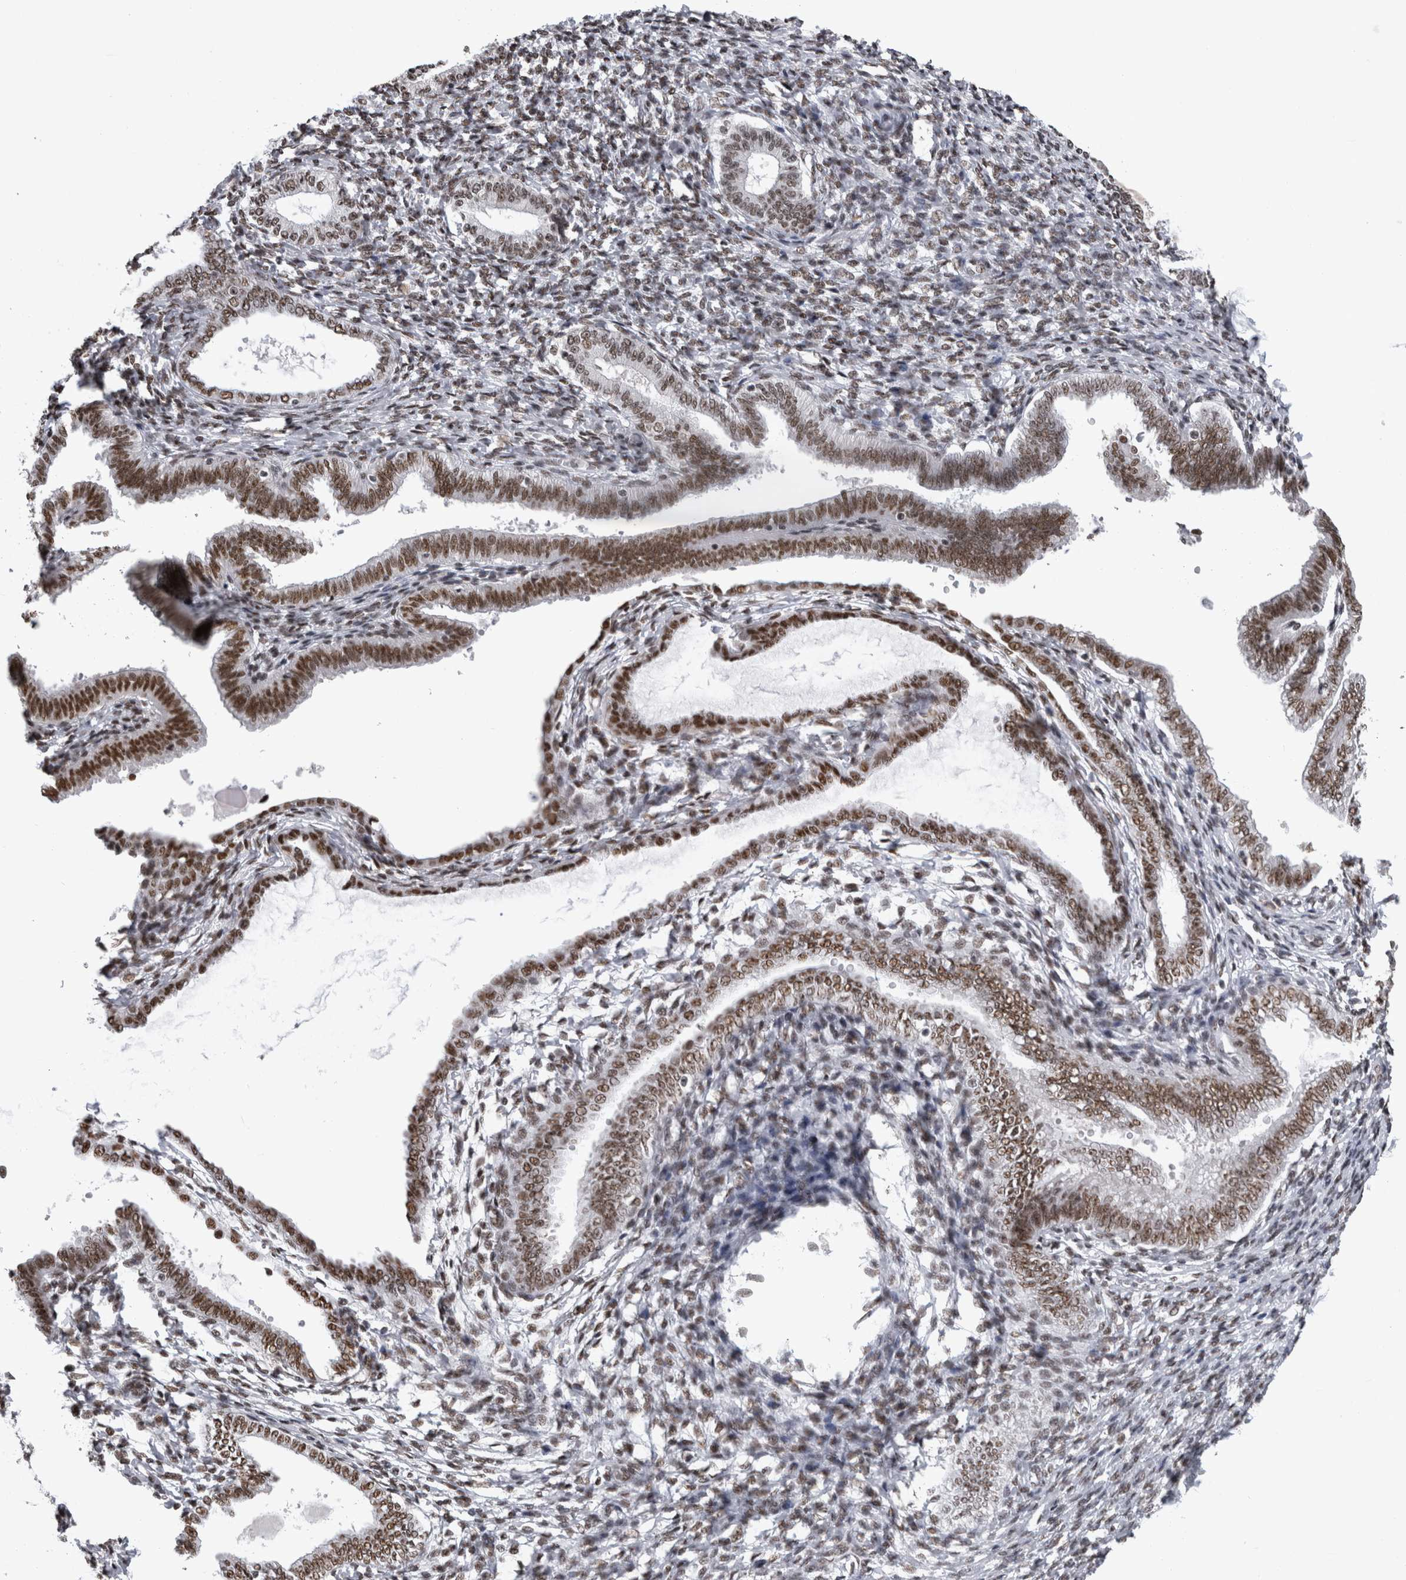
{"staining": {"intensity": "moderate", "quantity": "25%-75%", "location": "nuclear"}, "tissue": "endometrium", "cell_type": "Cells in endometrial stroma", "image_type": "normal", "snomed": [{"axis": "morphology", "description": "Normal tissue, NOS"}, {"axis": "topography", "description": "Endometrium"}], "caption": "Cells in endometrial stroma show medium levels of moderate nuclear staining in about 25%-75% of cells in benign endometrium.", "gene": "ZSCAN2", "patient": {"sex": "female", "age": 77}}